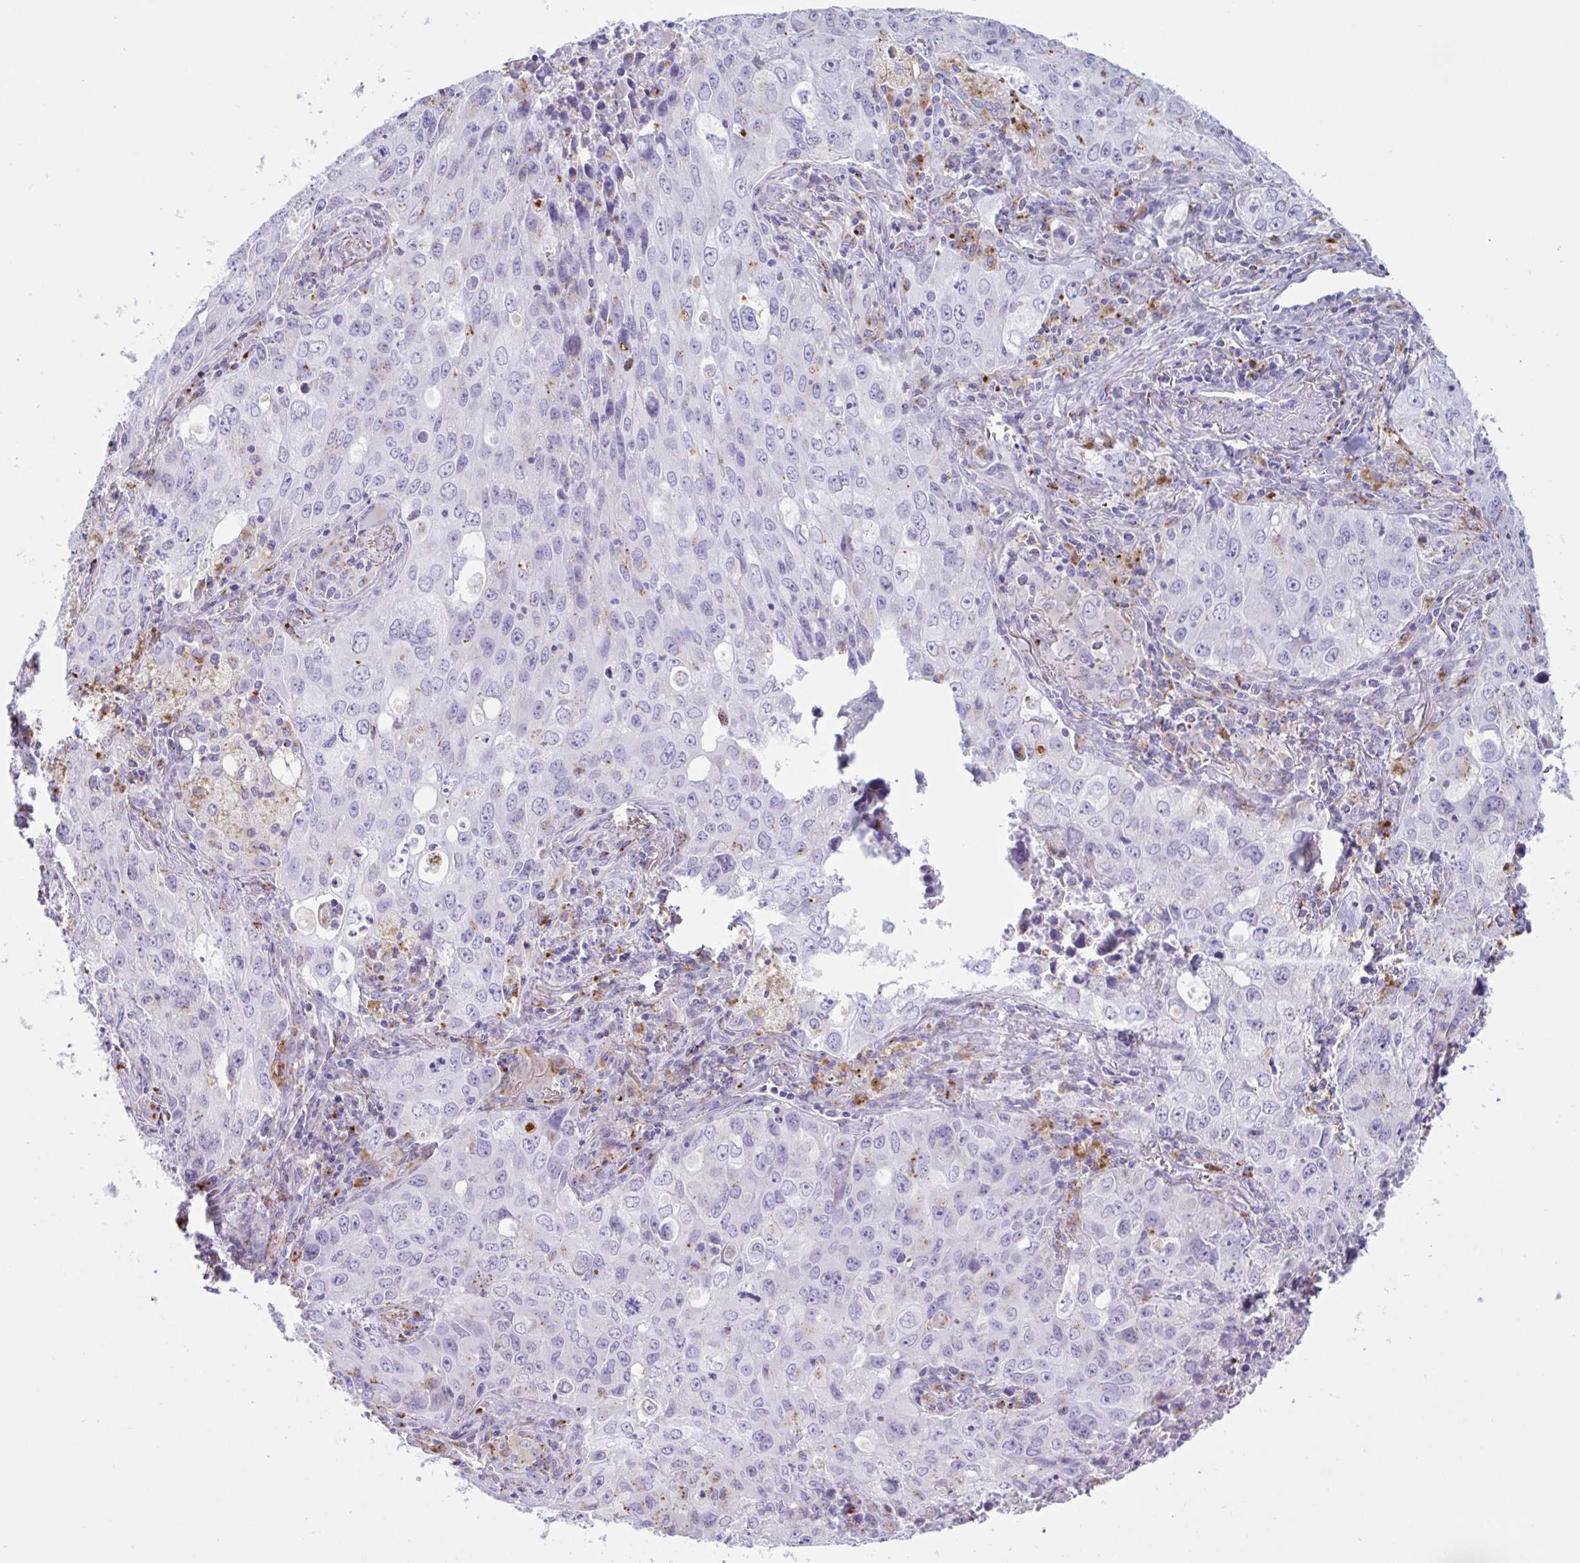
{"staining": {"intensity": "moderate", "quantity": "<25%", "location": "cytoplasmic/membranous"}, "tissue": "lung cancer", "cell_type": "Tumor cells", "image_type": "cancer", "snomed": [{"axis": "morphology", "description": "Adenocarcinoma, NOS"}, {"axis": "morphology", "description": "Adenocarcinoma, metastatic, NOS"}, {"axis": "topography", "description": "Lymph node"}, {"axis": "topography", "description": "Lung"}], "caption": "This is an image of immunohistochemistry staining of lung metastatic adenocarcinoma, which shows moderate expression in the cytoplasmic/membranous of tumor cells.", "gene": "XCL1", "patient": {"sex": "female", "age": 42}}